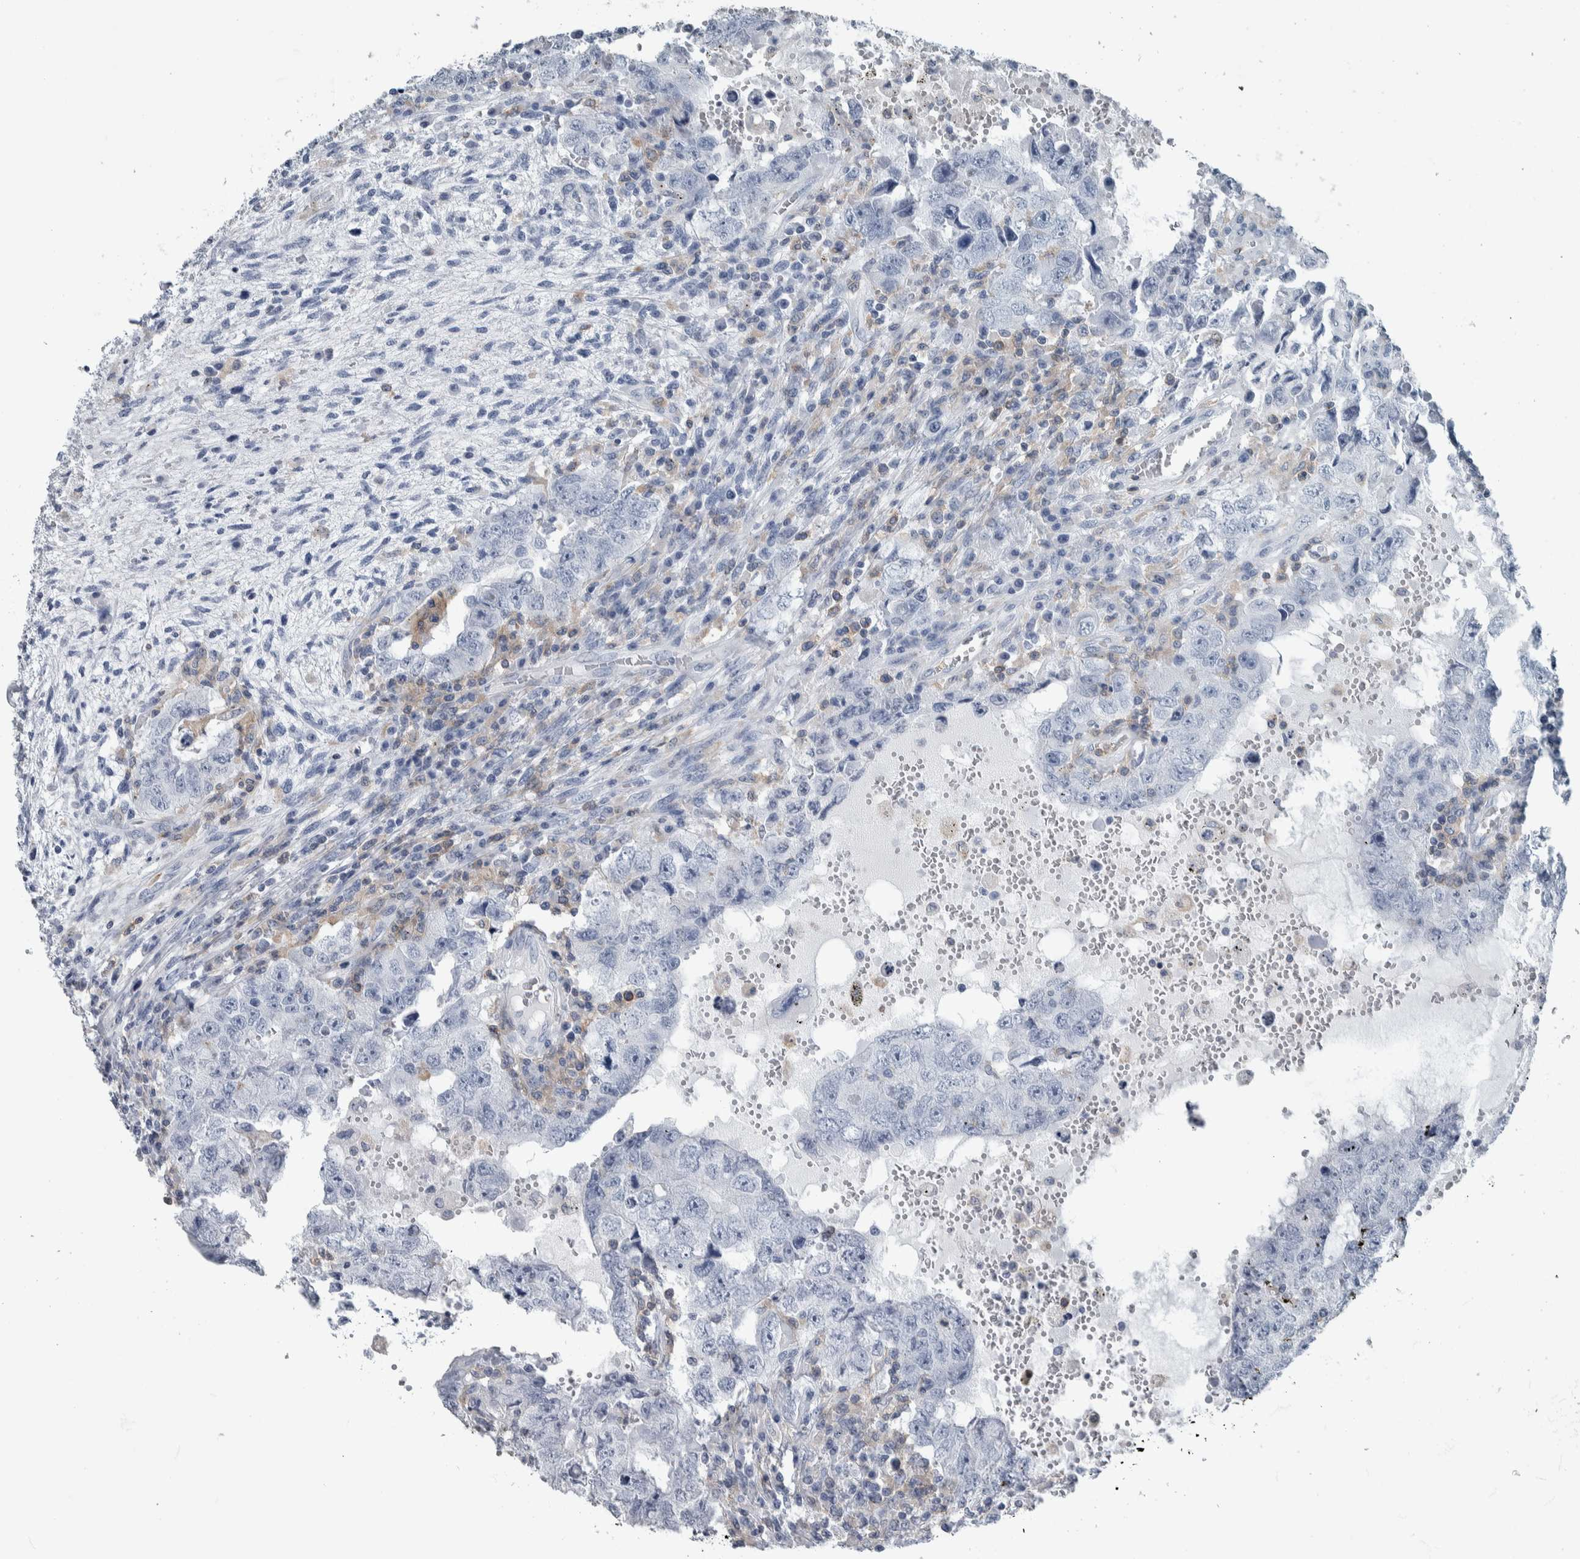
{"staining": {"intensity": "negative", "quantity": "none", "location": "none"}, "tissue": "testis cancer", "cell_type": "Tumor cells", "image_type": "cancer", "snomed": [{"axis": "morphology", "description": "Carcinoma, Embryonal, NOS"}, {"axis": "topography", "description": "Testis"}], "caption": "An immunohistochemistry micrograph of embryonal carcinoma (testis) is shown. There is no staining in tumor cells of embryonal carcinoma (testis).", "gene": "SKAP2", "patient": {"sex": "male", "age": 26}}